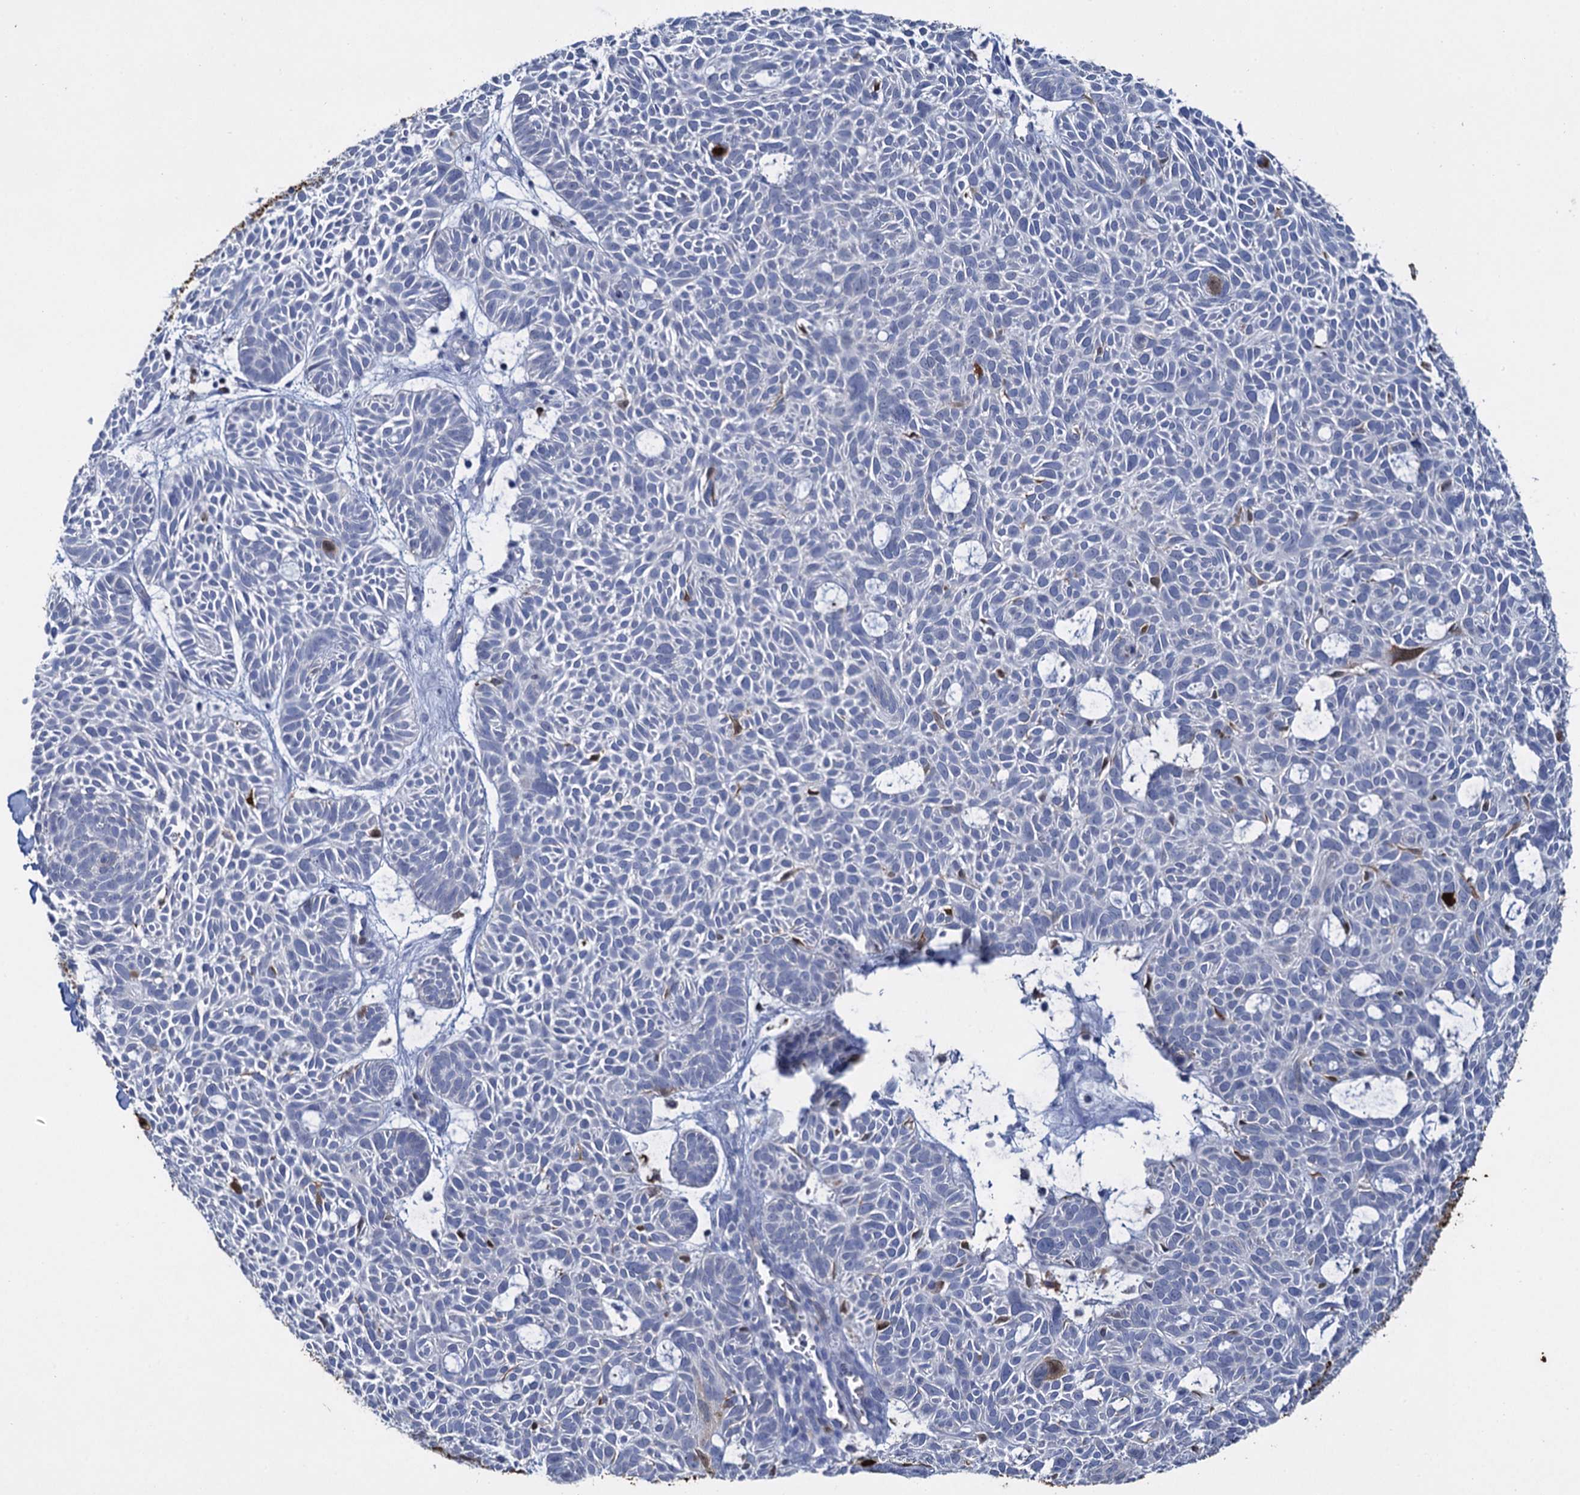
{"staining": {"intensity": "negative", "quantity": "none", "location": "none"}, "tissue": "skin cancer", "cell_type": "Tumor cells", "image_type": "cancer", "snomed": [{"axis": "morphology", "description": "Basal cell carcinoma"}, {"axis": "topography", "description": "Skin"}], "caption": "Skin cancer (basal cell carcinoma) stained for a protein using immunohistochemistry (IHC) exhibits no staining tumor cells.", "gene": "FABP5", "patient": {"sex": "male", "age": 69}}